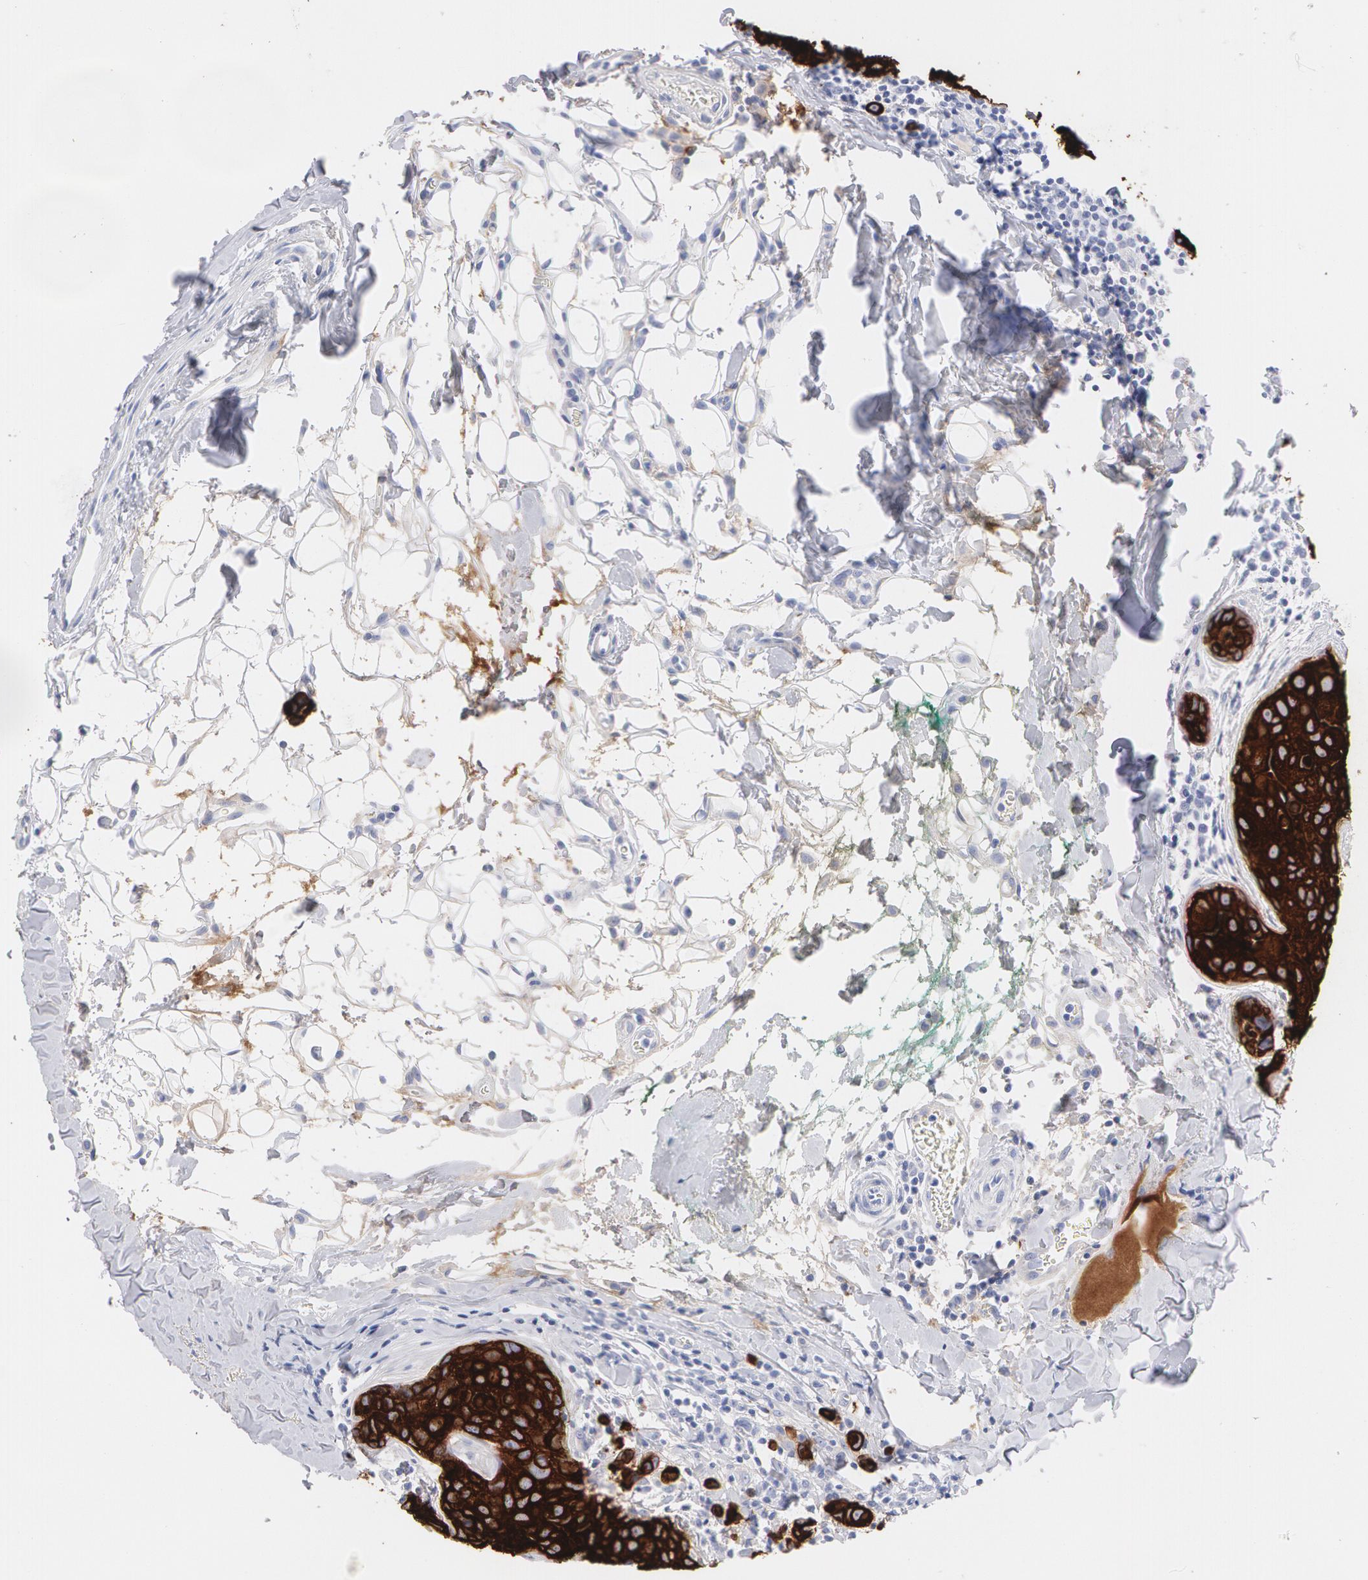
{"staining": {"intensity": "strong", "quantity": ">75%", "location": "cytoplasmic/membranous"}, "tissue": "breast cancer", "cell_type": "Tumor cells", "image_type": "cancer", "snomed": [{"axis": "morphology", "description": "Duct carcinoma"}, {"axis": "topography", "description": "Breast"}], "caption": "Breast cancer (intraductal carcinoma) stained with immunohistochemistry (IHC) reveals strong cytoplasmic/membranous positivity in about >75% of tumor cells. Using DAB (3,3'-diaminobenzidine) (brown) and hematoxylin (blue) stains, captured at high magnification using brightfield microscopy.", "gene": "KRT8", "patient": {"sex": "female", "age": 24}}